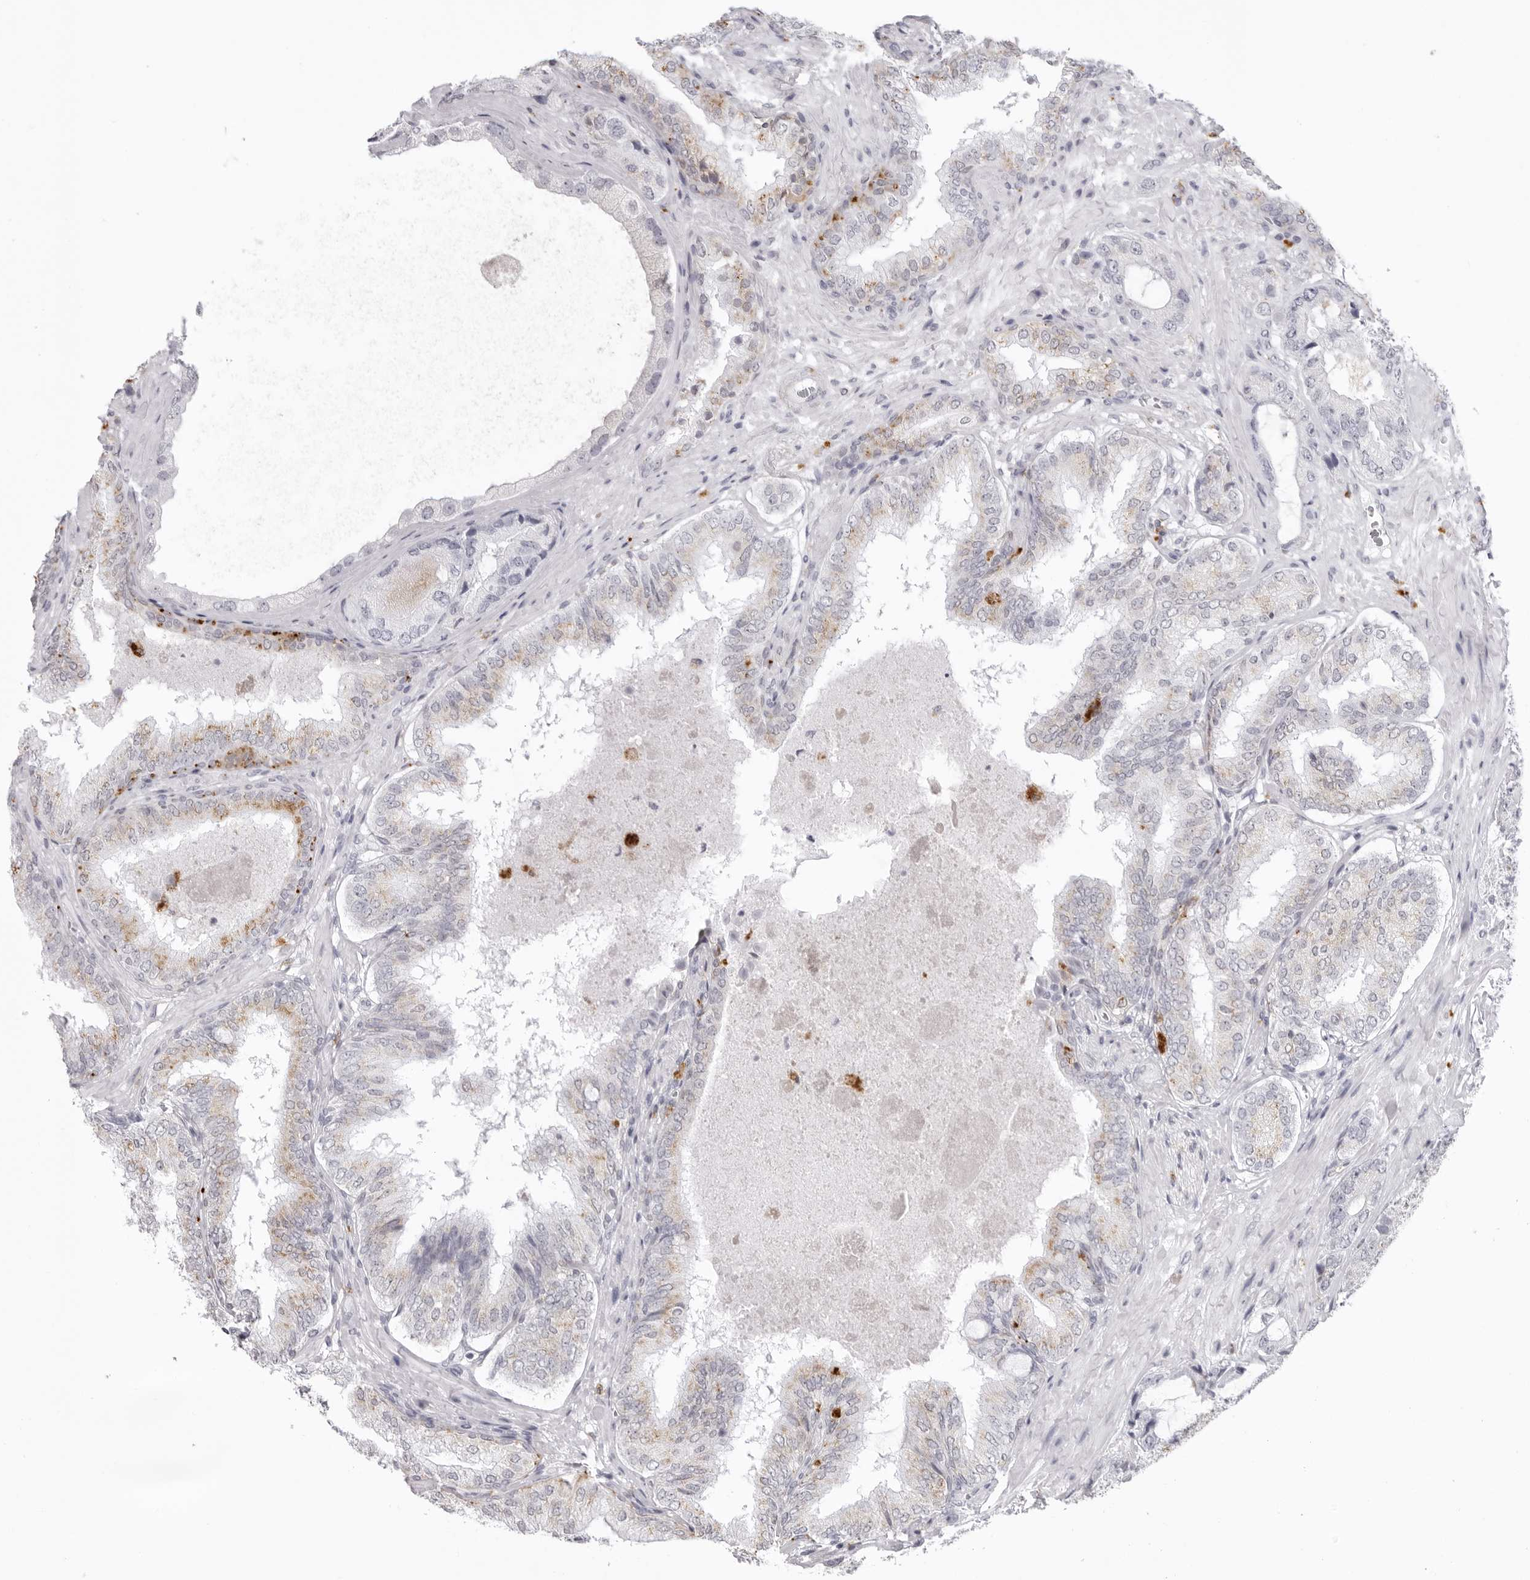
{"staining": {"intensity": "weak", "quantity": "25%-75%", "location": "cytoplasmic/membranous"}, "tissue": "prostate cancer", "cell_type": "Tumor cells", "image_type": "cancer", "snomed": [{"axis": "morphology", "description": "Normal tissue, NOS"}, {"axis": "morphology", "description": "Adenocarcinoma, High grade"}, {"axis": "topography", "description": "Prostate"}, {"axis": "topography", "description": "Peripheral nerve tissue"}], "caption": "The photomicrograph displays staining of adenocarcinoma (high-grade) (prostate), revealing weak cytoplasmic/membranous protein staining (brown color) within tumor cells. The staining was performed using DAB (3,3'-diaminobenzidine), with brown indicating positive protein expression. Nuclei are stained blue with hematoxylin.", "gene": "IL25", "patient": {"sex": "male", "age": 59}}